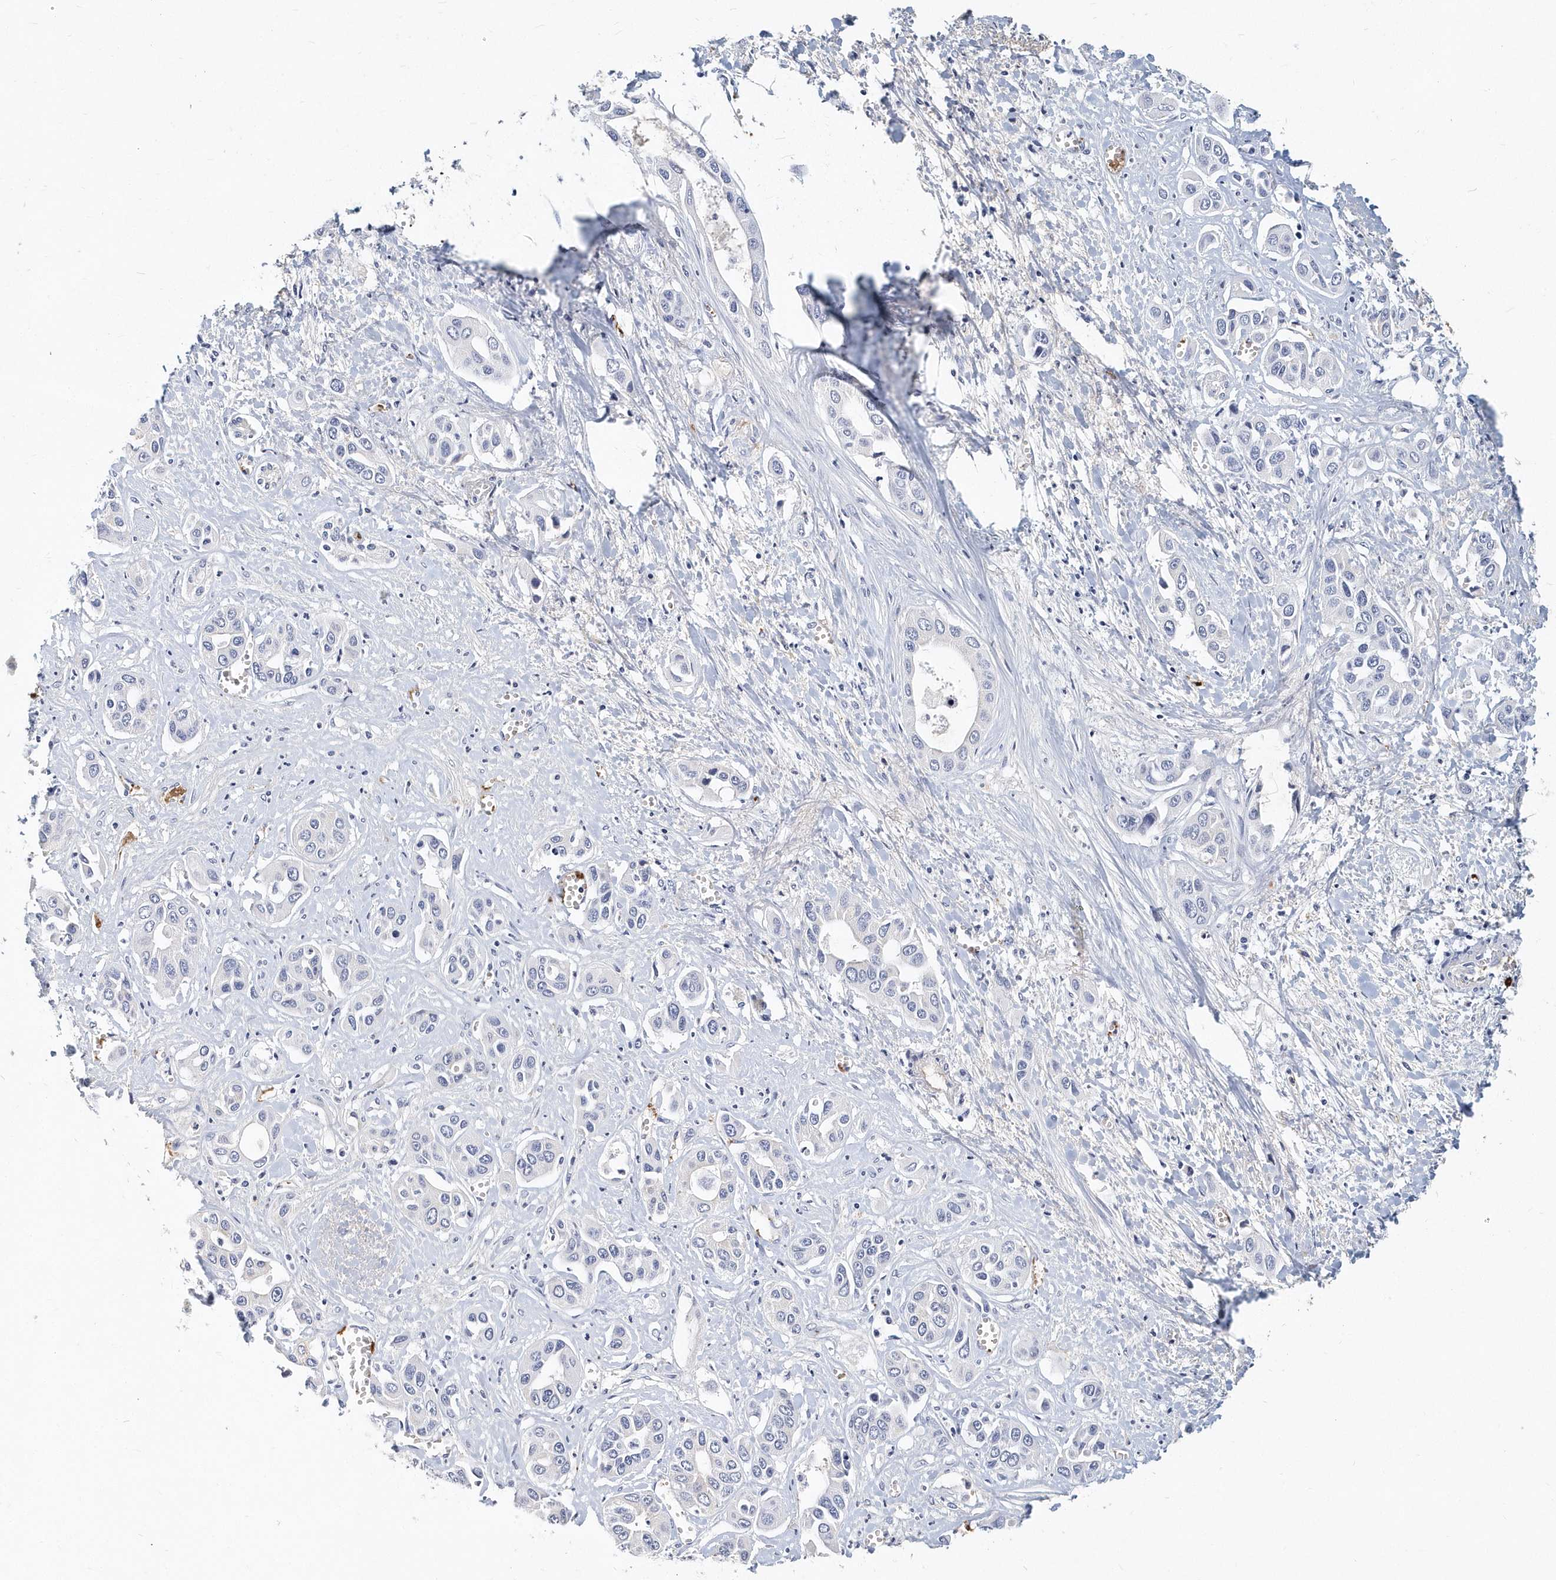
{"staining": {"intensity": "negative", "quantity": "none", "location": "none"}, "tissue": "liver cancer", "cell_type": "Tumor cells", "image_type": "cancer", "snomed": [{"axis": "morphology", "description": "Cholangiocarcinoma"}, {"axis": "topography", "description": "Liver"}], "caption": "Human liver cholangiocarcinoma stained for a protein using IHC displays no positivity in tumor cells.", "gene": "ITGA2B", "patient": {"sex": "female", "age": 52}}